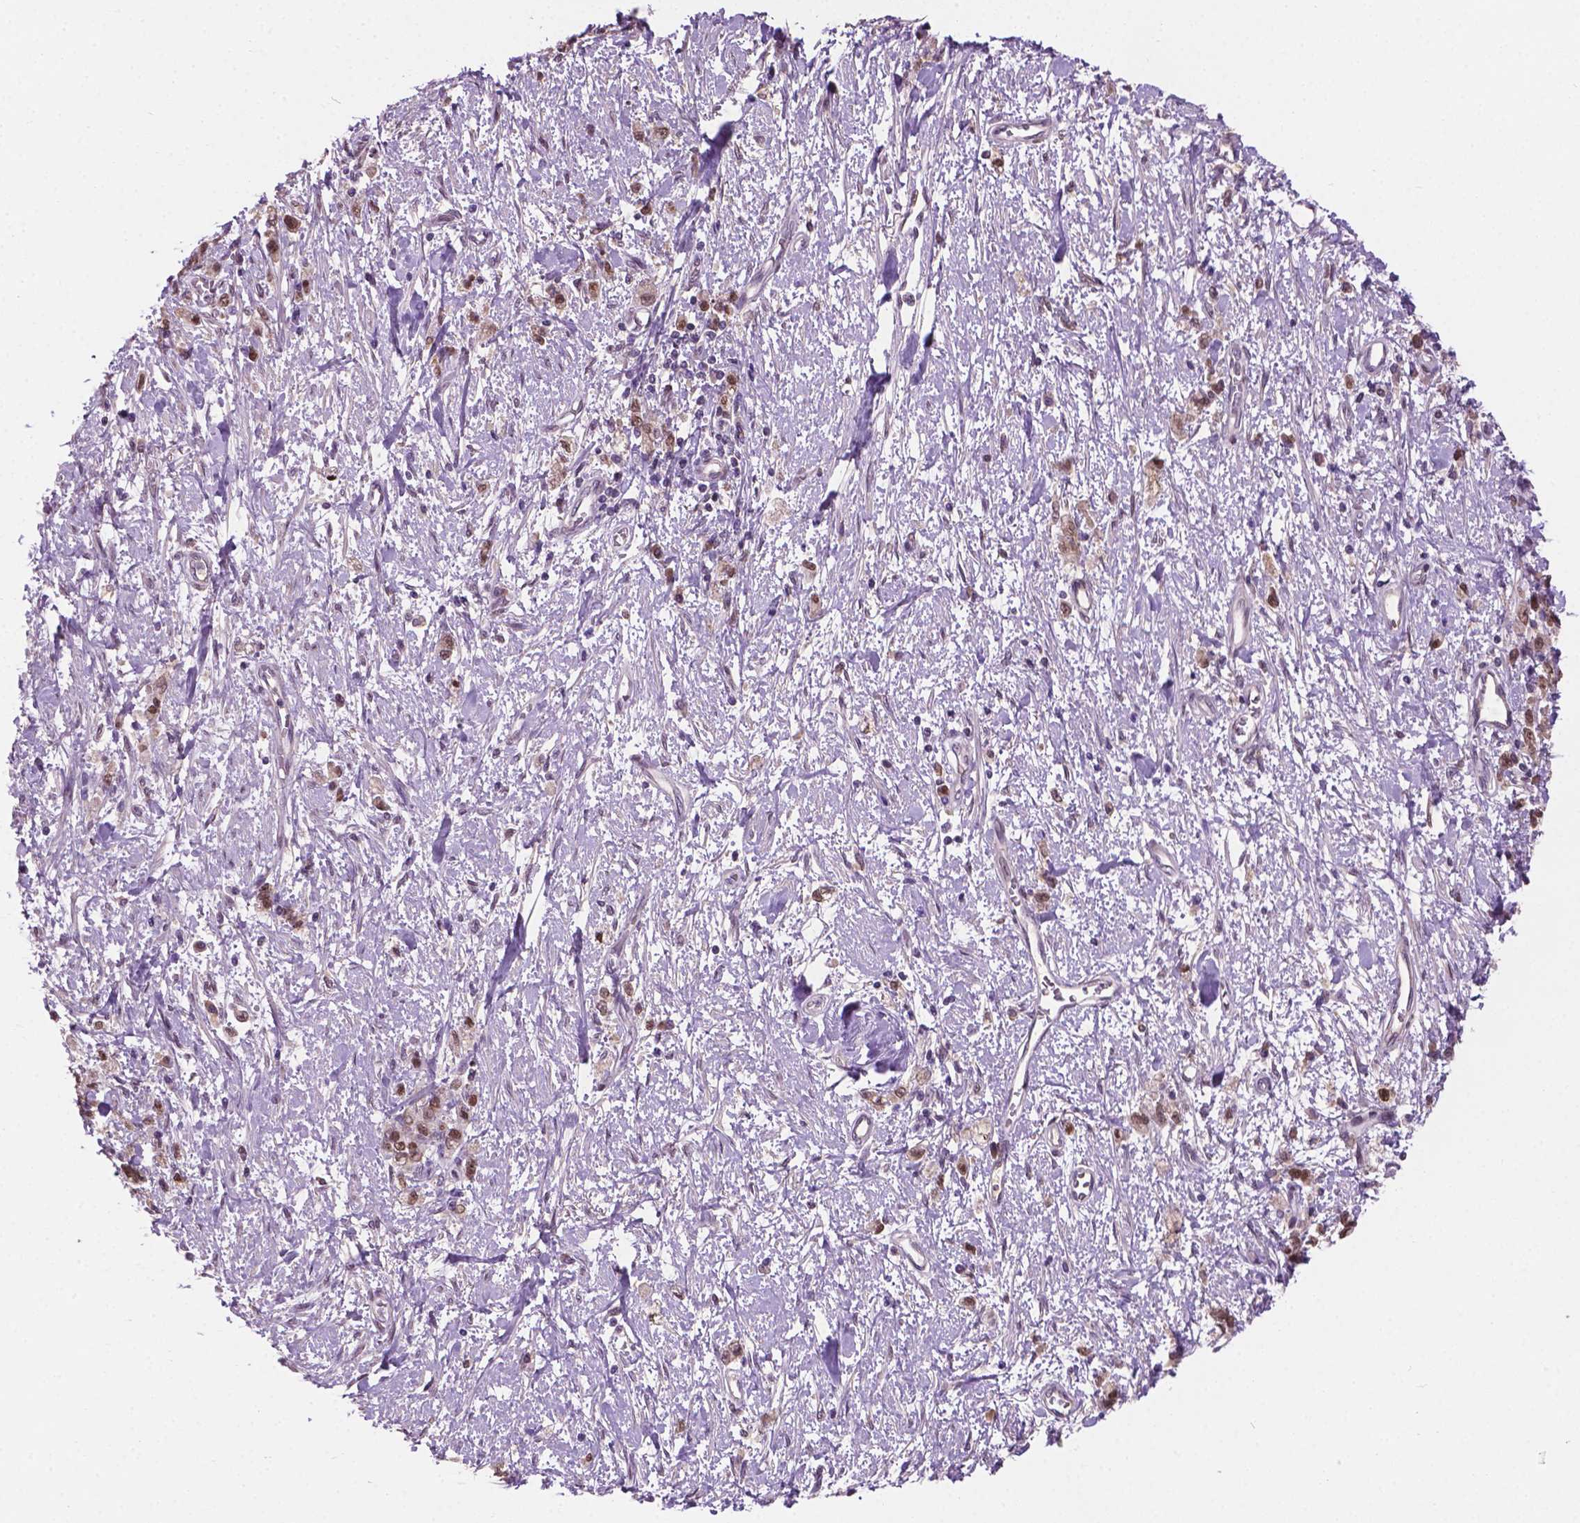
{"staining": {"intensity": "moderate", "quantity": ">75%", "location": "nuclear"}, "tissue": "stomach cancer", "cell_type": "Tumor cells", "image_type": "cancer", "snomed": [{"axis": "morphology", "description": "Adenocarcinoma, NOS"}, {"axis": "topography", "description": "Stomach"}], "caption": "Human stomach cancer stained with a protein marker reveals moderate staining in tumor cells.", "gene": "IRF6", "patient": {"sex": "male", "age": 77}}